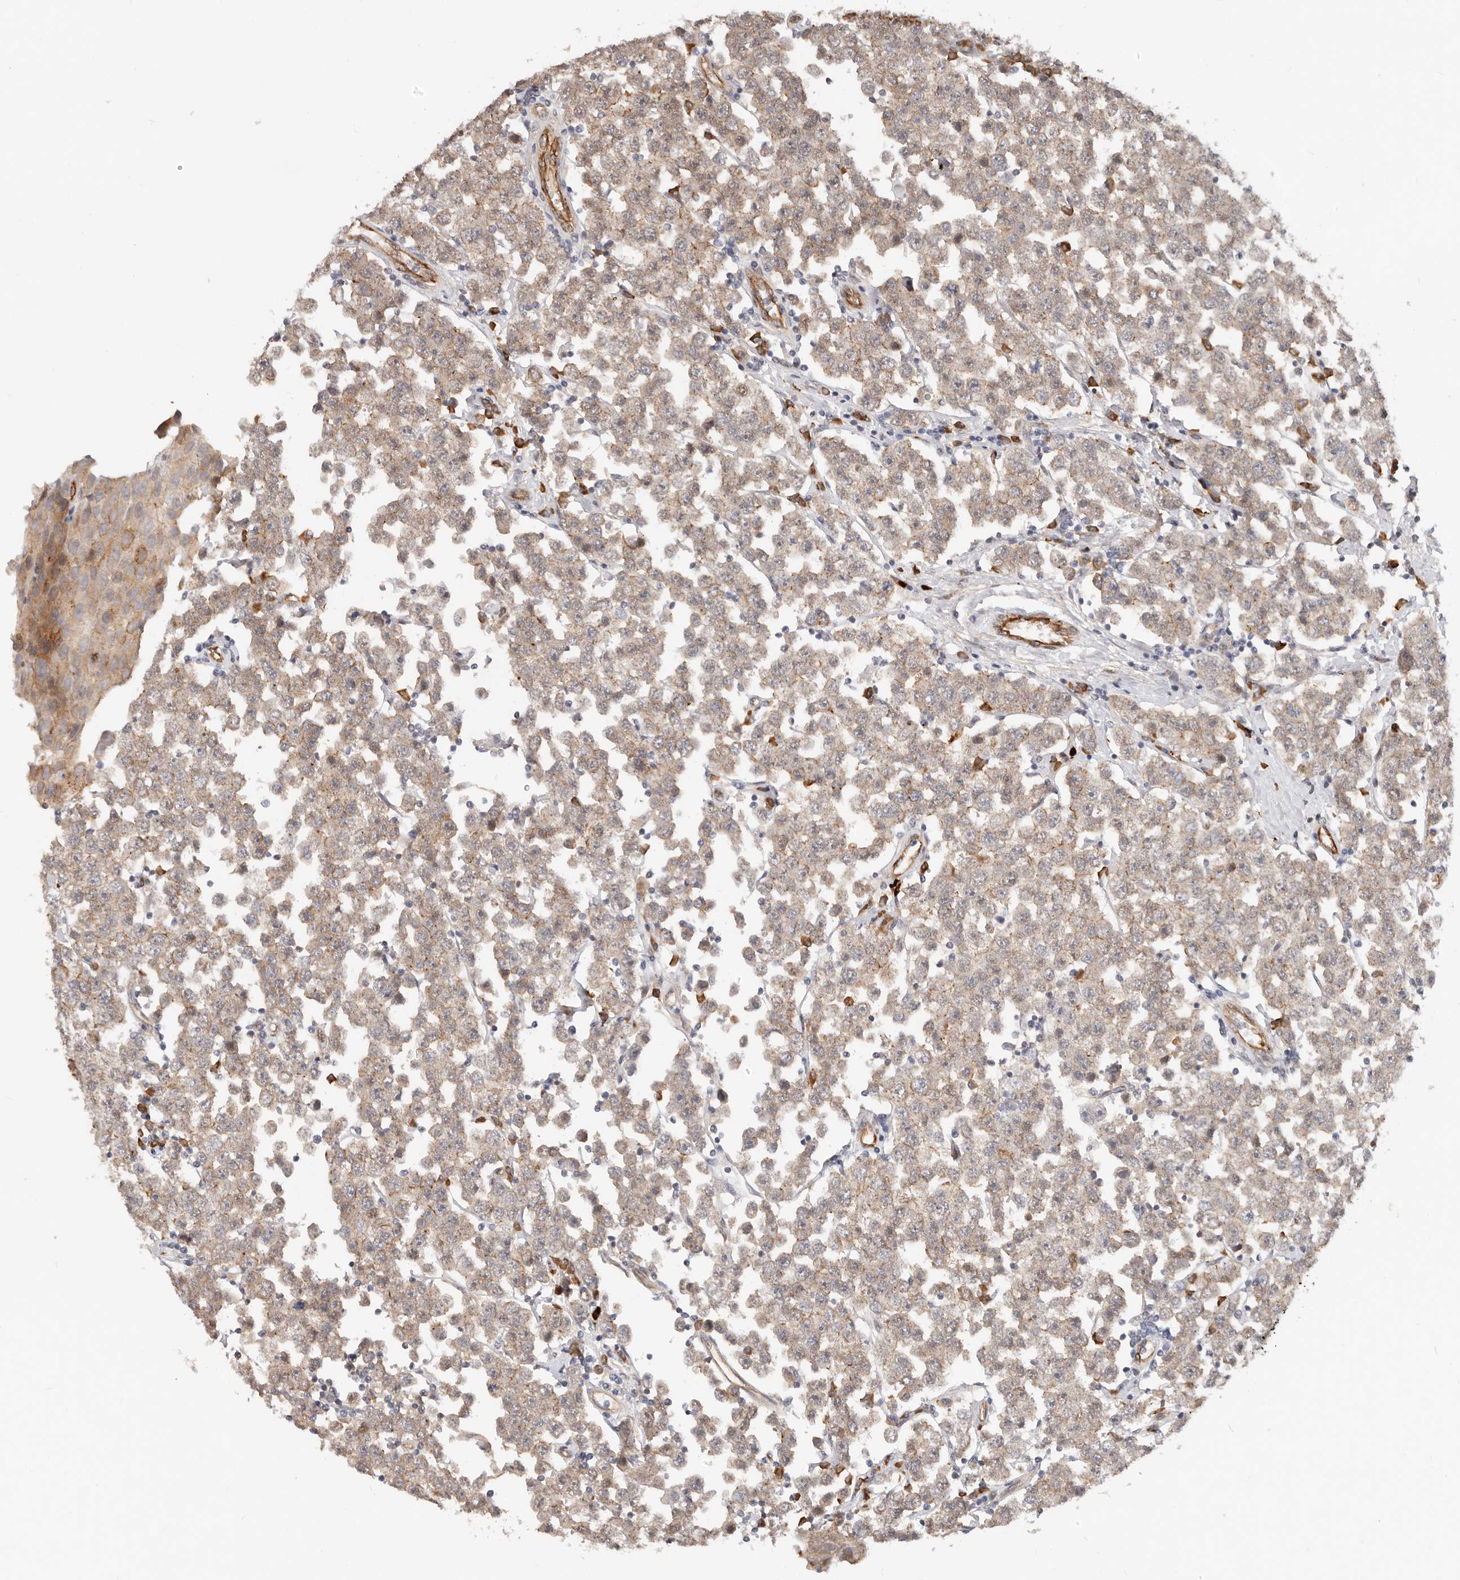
{"staining": {"intensity": "weak", "quantity": ">75%", "location": "cytoplasmic/membranous"}, "tissue": "testis cancer", "cell_type": "Tumor cells", "image_type": "cancer", "snomed": [{"axis": "morphology", "description": "Seminoma, NOS"}, {"axis": "topography", "description": "Testis"}], "caption": "High-power microscopy captured an immunohistochemistry (IHC) micrograph of testis cancer, revealing weak cytoplasmic/membranous positivity in about >75% of tumor cells.", "gene": "USP49", "patient": {"sex": "male", "age": 28}}